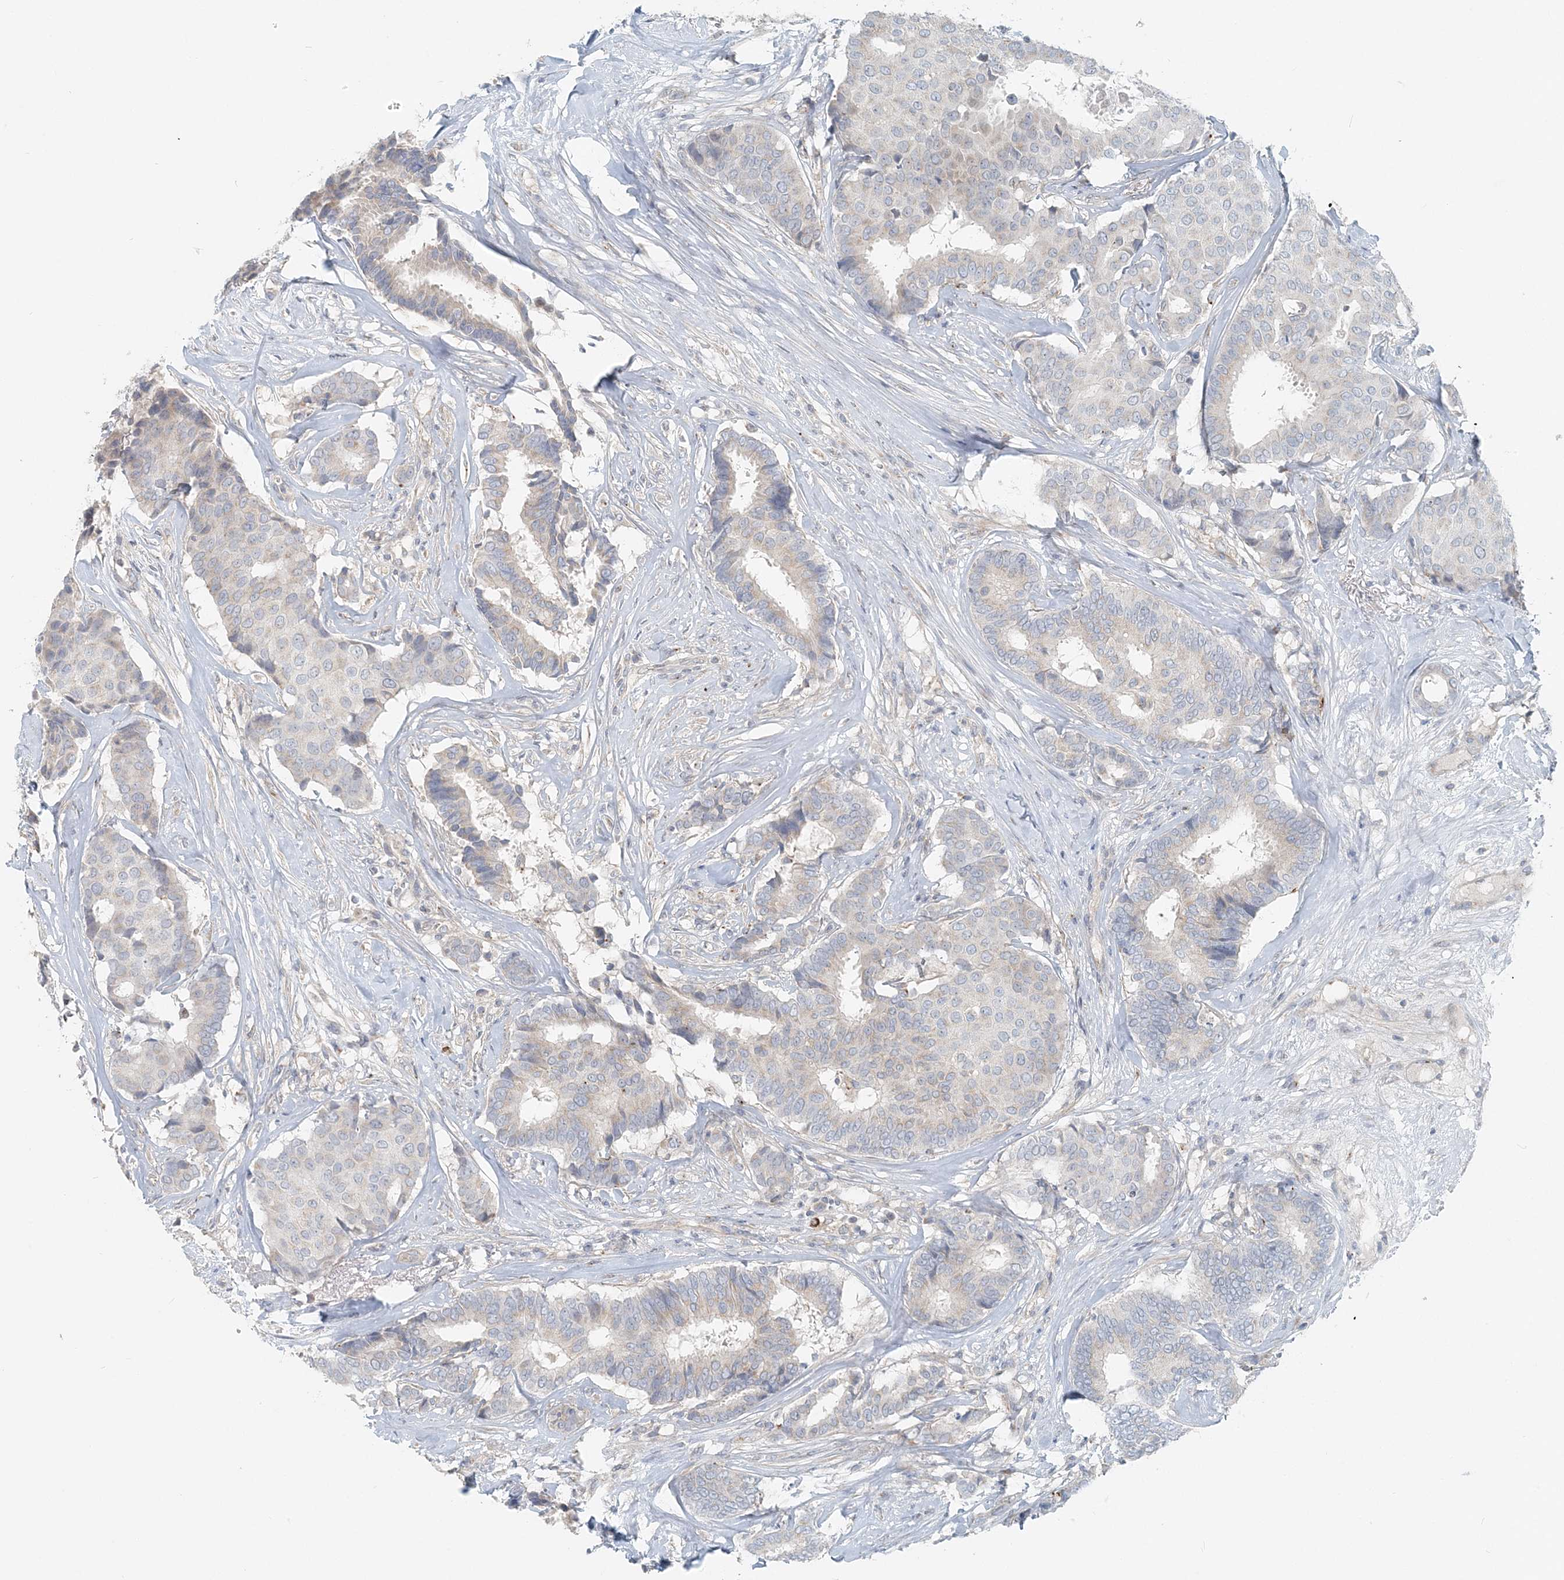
{"staining": {"intensity": "negative", "quantity": "none", "location": "none"}, "tissue": "breast cancer", "cell_type": "Tumor cells", "image_type": "cancer", "snomed": [{"axis": "morphology", "description": "Duct carcinoma"}, {"axis": "topography", "description": "Breast"}], "caption": "IHC of human breast cancer (invasive ductal carcinoma) shows no positivity in tumor cells. (DAB immunohistochemistry (IHC) visualized using brightfield microscopy, high magnification).", "gene": "NAA11", "patient": {"sex": "female", "age": 75}}